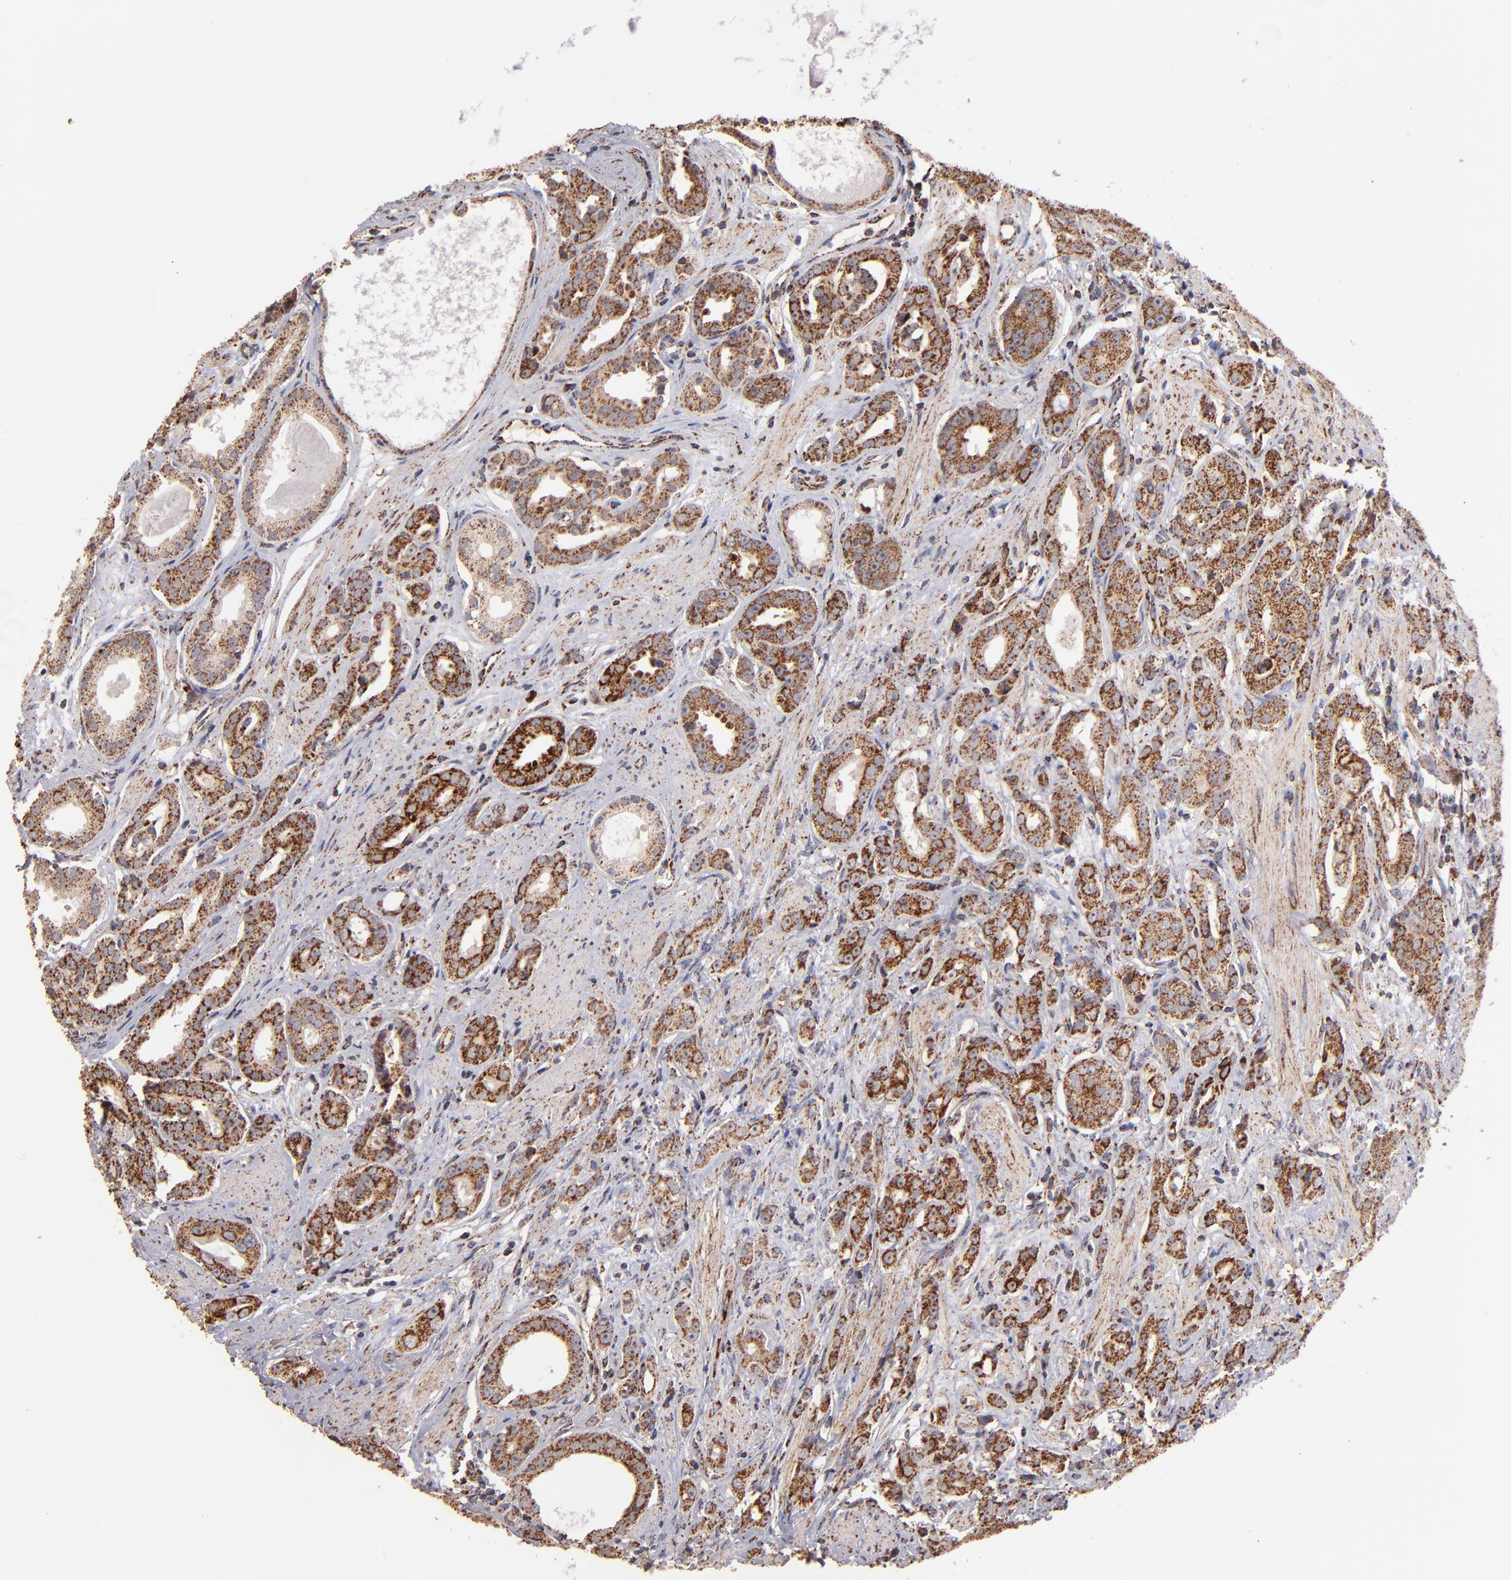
{"staining": {"intensity": "moderate", "quantity": ">75%", "location": "cytoplasmic/membranous"}, "tissue": "prostate cancer", "cell_type": "Tumor cells", "image_type": "cancer", "snomed": [{"axis": "morphology", "description": "Adenocarcinoma, Medium grade"}, {"axis": "topography", "description": "Prostate"}], "caption": "This image demonstrates immunohistochemistry staining of prostate adenocarcinoma (medium-grade), with medium moderate cytoplasmic/membranous staining in about >75% of tumor cells.", "gene": "DLST", "patient": {"sex": "male", "age": 53}}